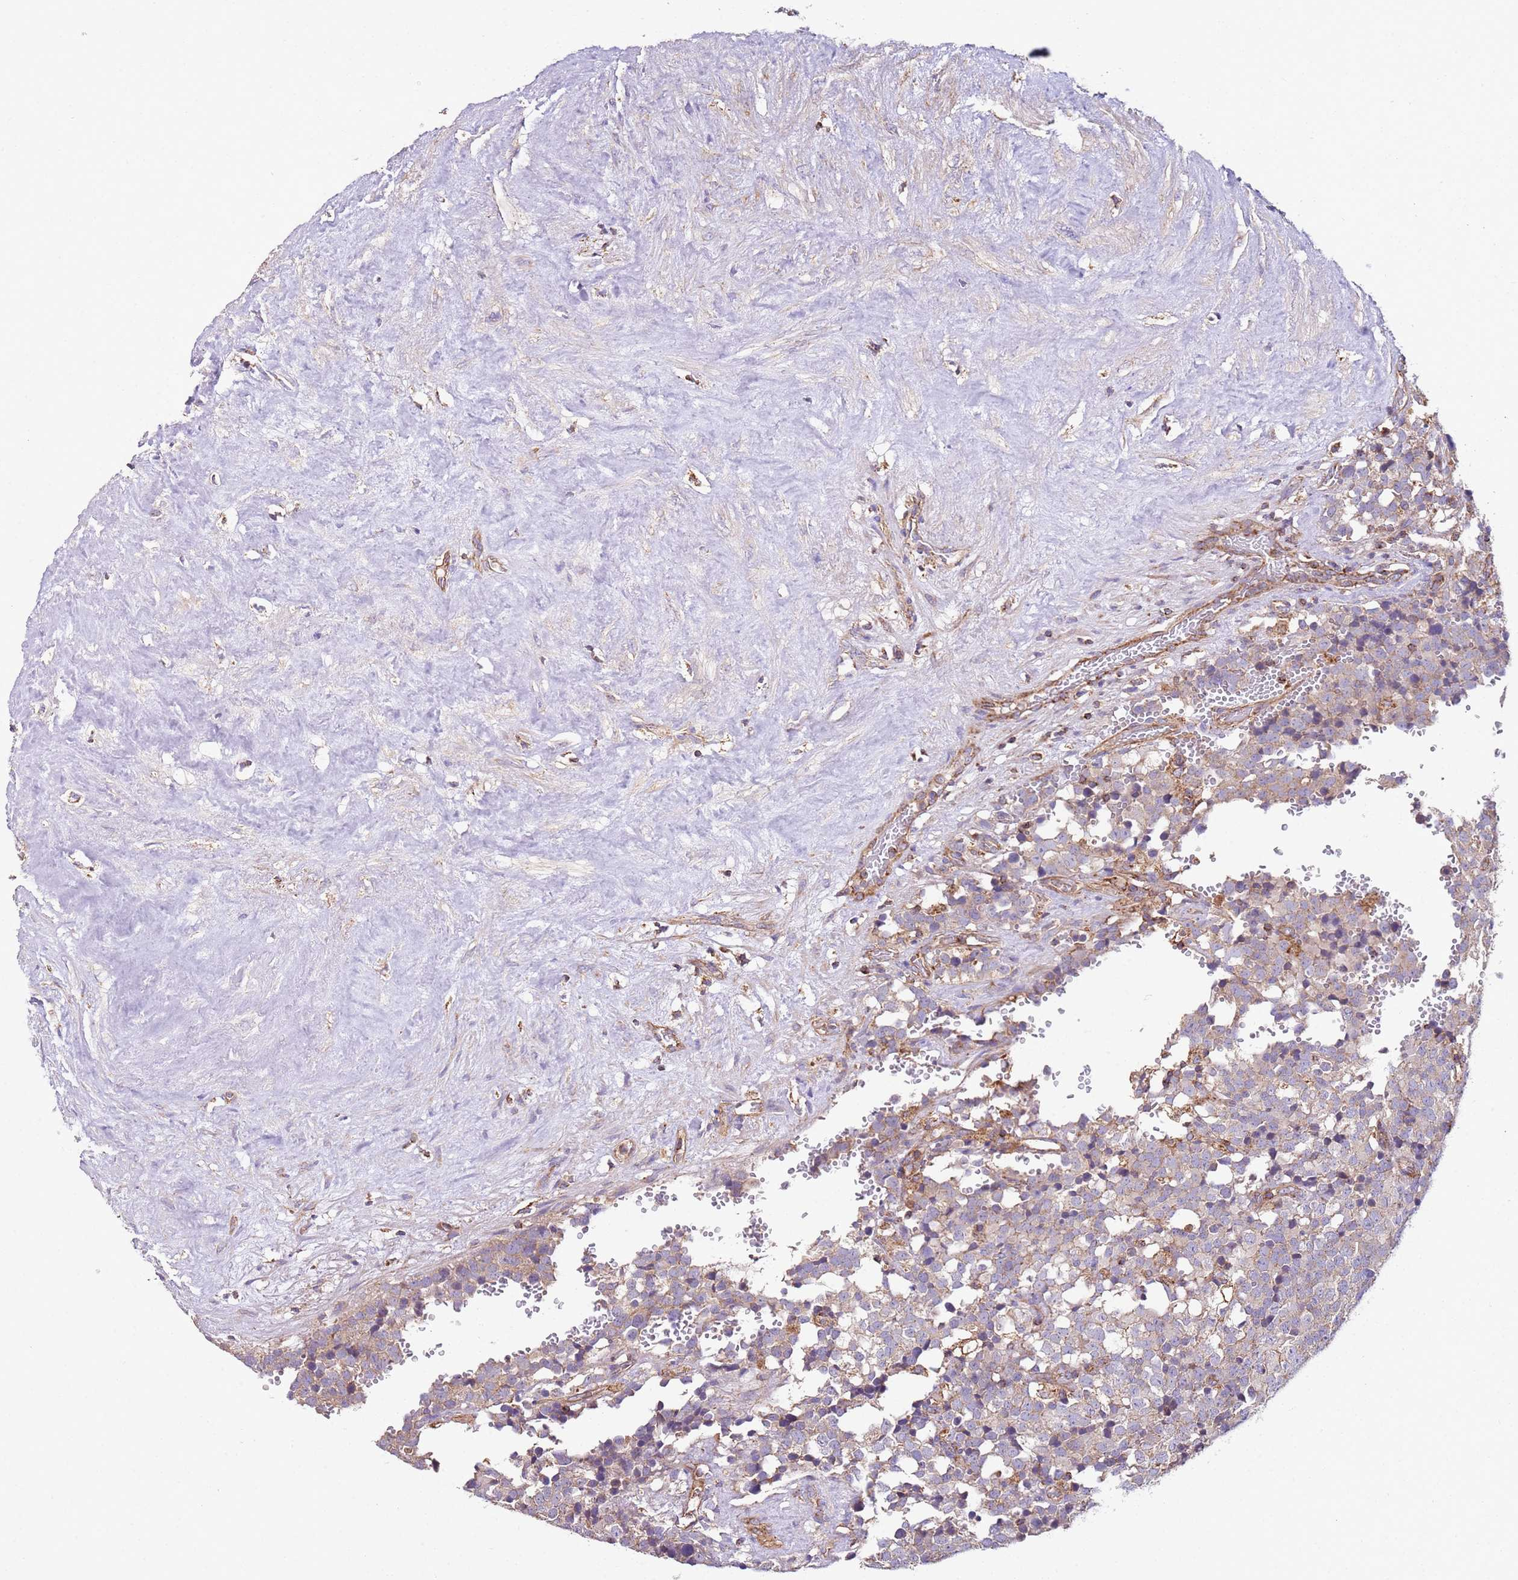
{"staining": {"intensity": "negative", "quantity": "none", "location": "none"}, "tissue": "testis cancer", "cell_type": "Tumor cells", "image_type": "cancer", "snomed": [{"axis": "morphology", "description": "Seminoma, NOS"}, {"axis": "topography", "description": "Testis"}], "caption": "IHC of testis cancer (seminoma) reveals no positivity in tumor cells.", "gene": "RMND5A", "patient": {"sex": "male", "age": 71}}